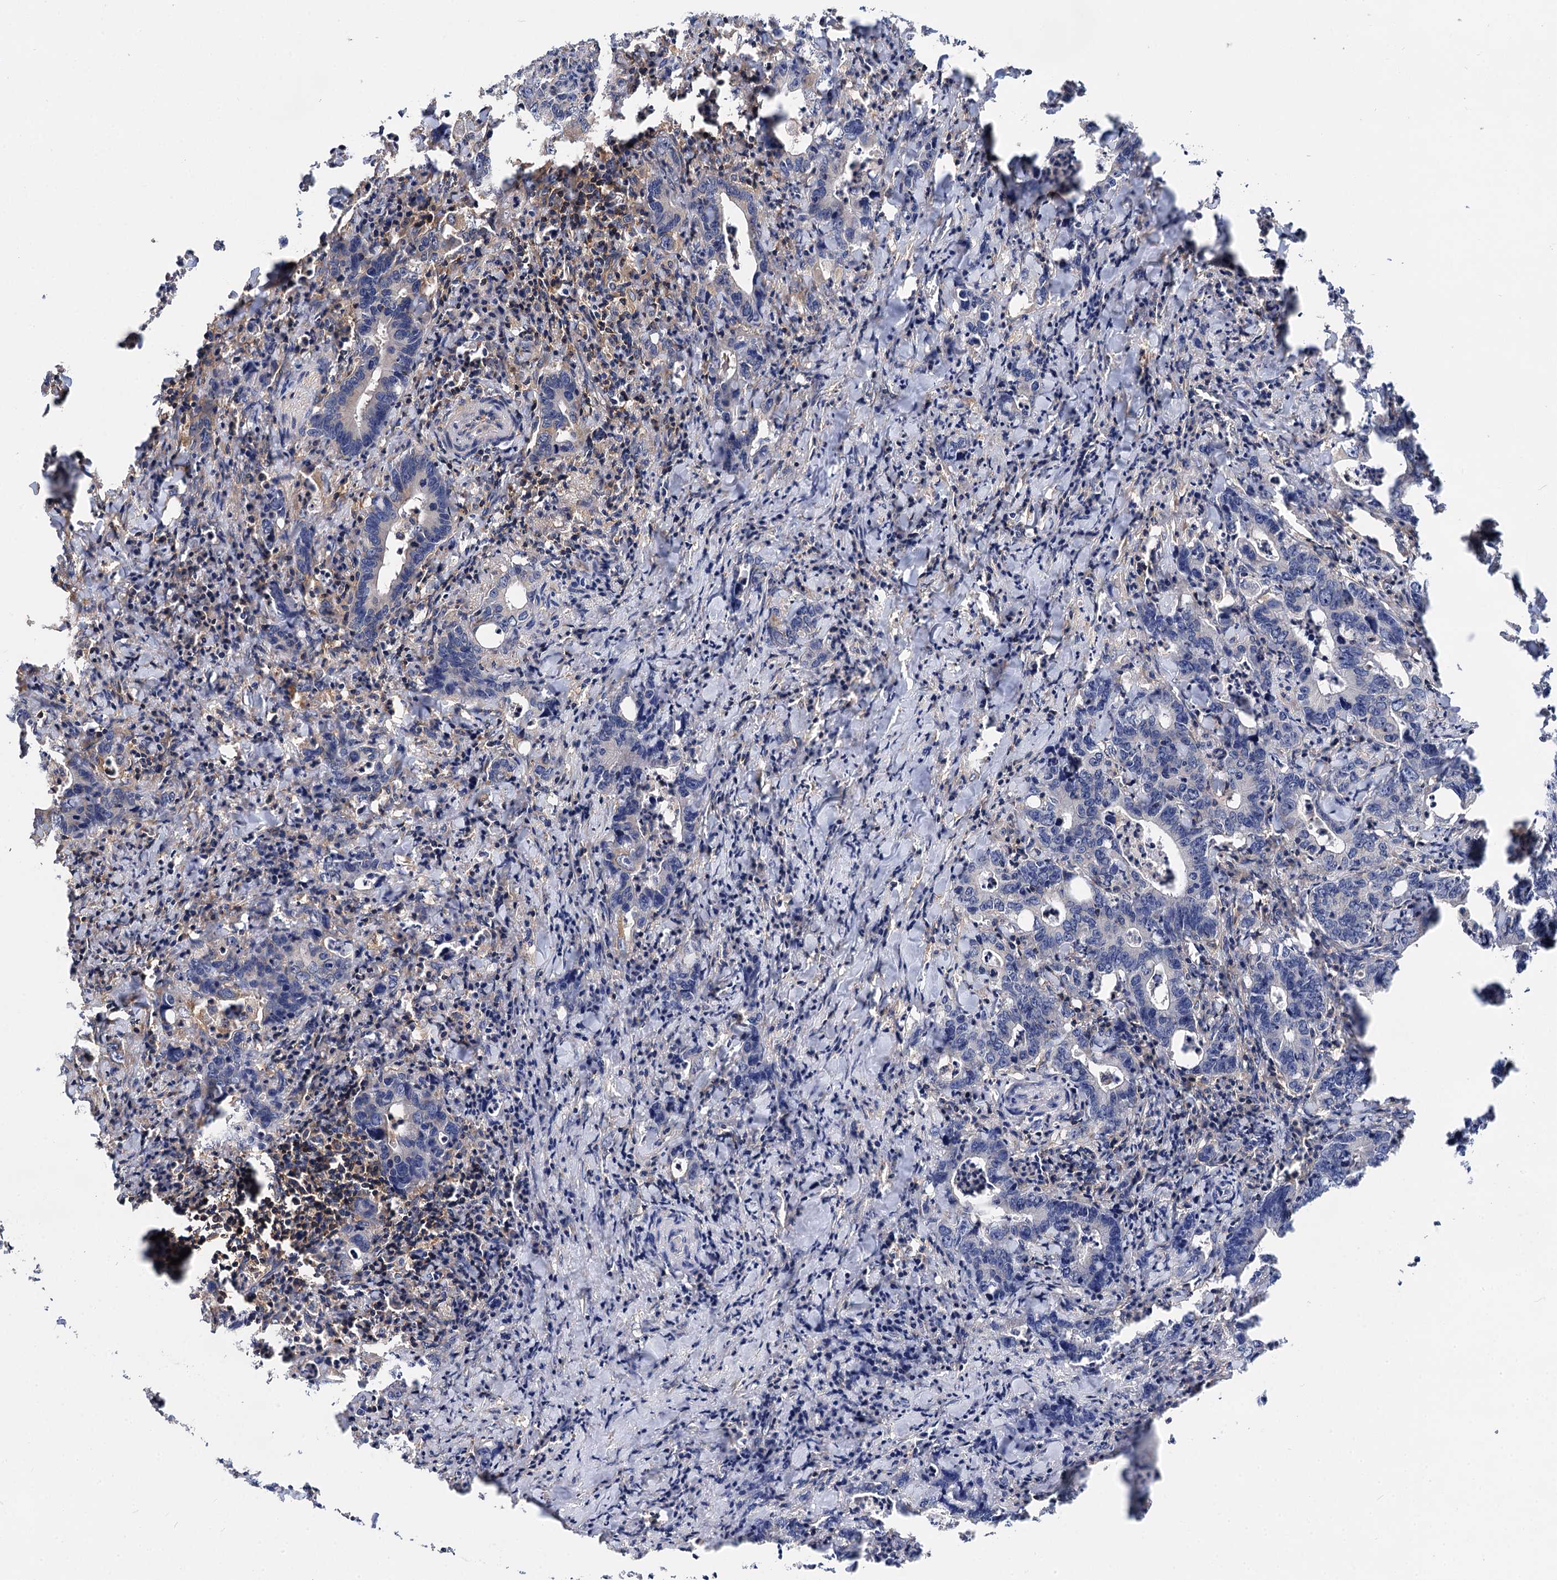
{"staining": {"intensity": "negative", "quantity": "none", "location": "none"}, "tissue": "colorectal cancer", "cell_type": "Tumor cells", "image_type": "cancer", "snomed": [{"axis": "morphology", "description": "Adenocarcinoma, NOS"}, {"axis": "topography", "description": "Colon"}], "caption": "Immunohistochemical staining of human colorectal cancer (adenocarcinoma) exhibits no significant staining in tumor cells. Brightfield microscopy of IHC stained with DAB (brown) and hematoxylin (blue), captured at high magnification.", "gene": "PACS1", "patient": {"sex": "female", "age": 75}}